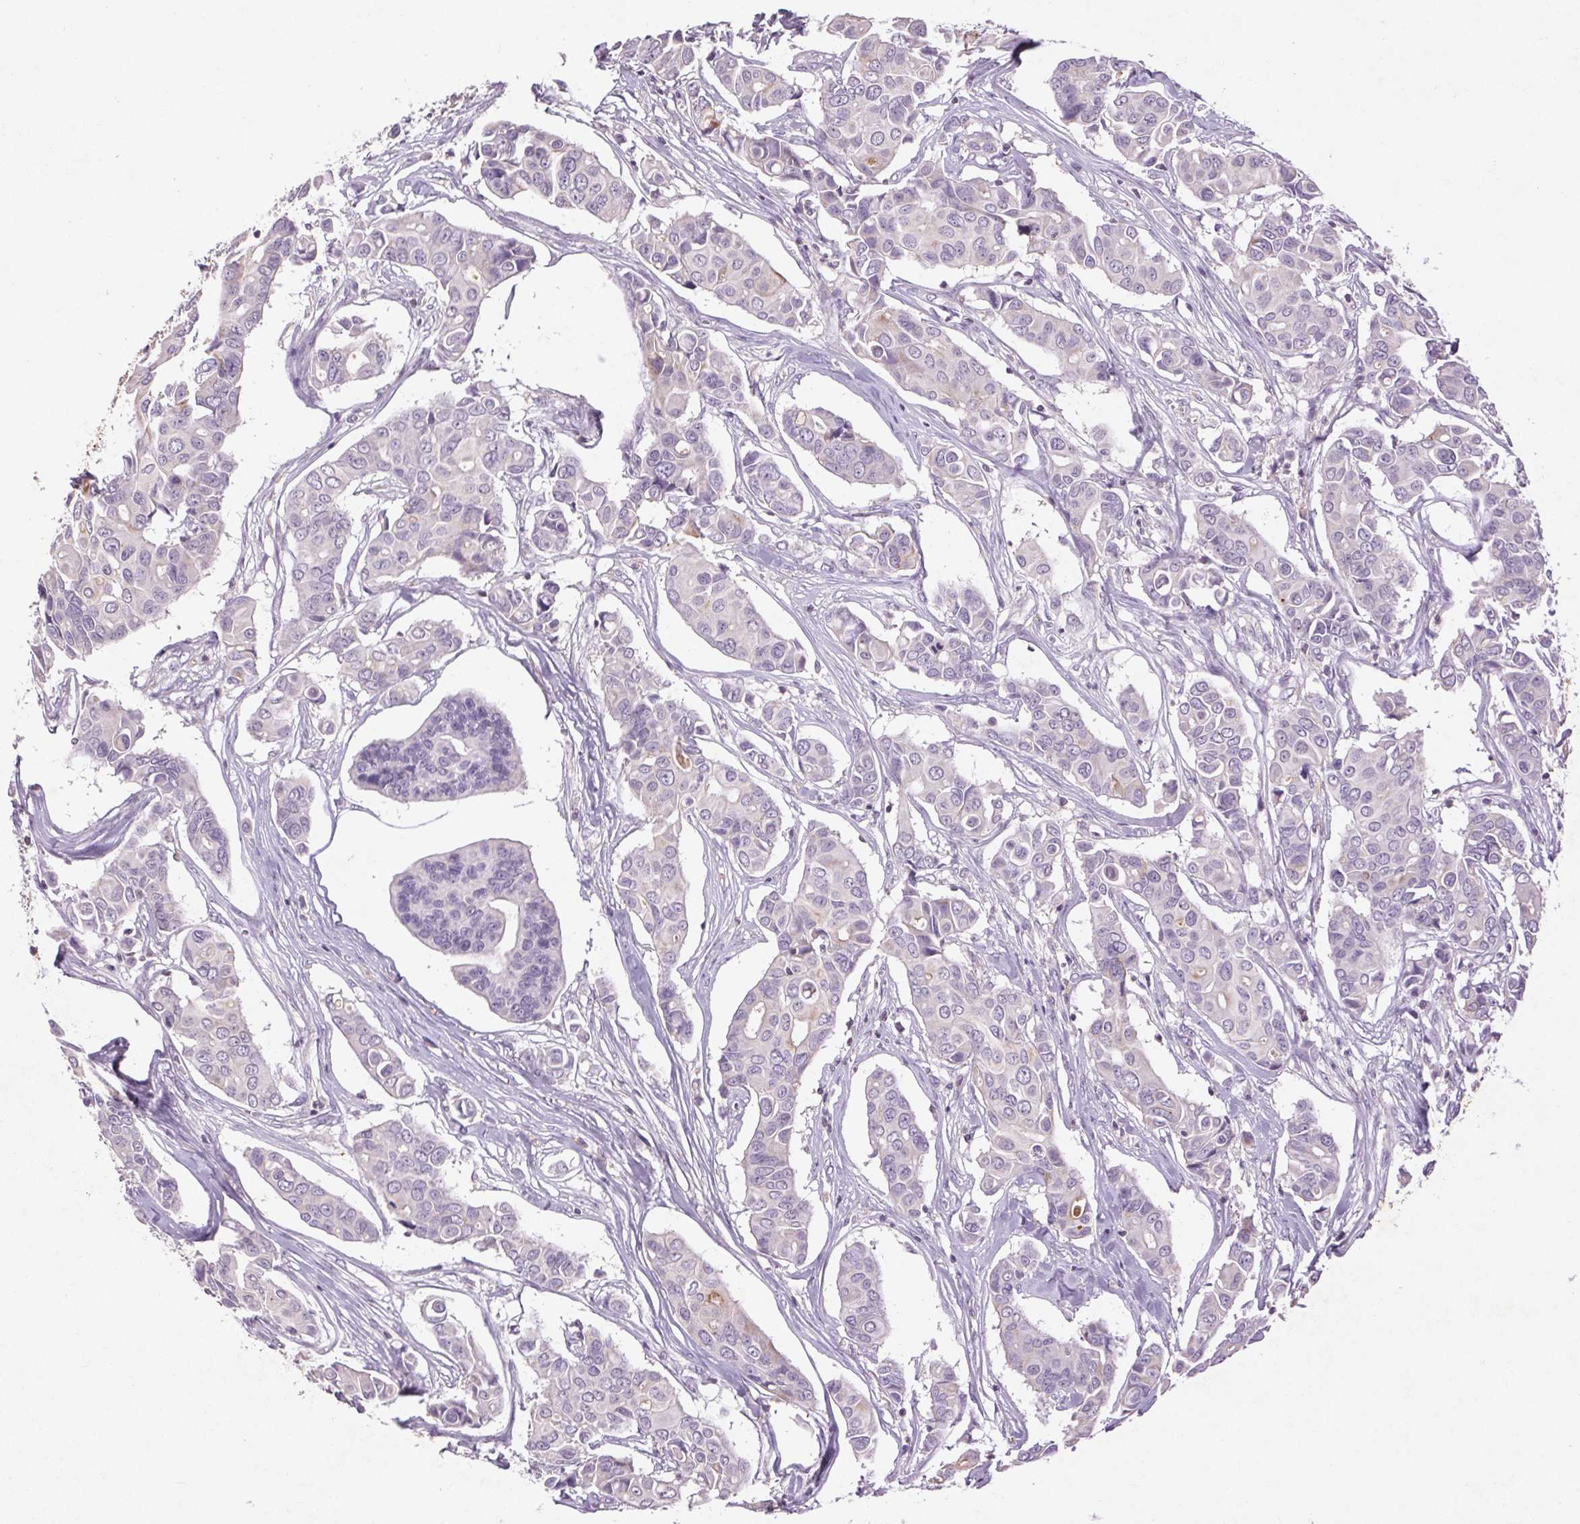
{"staining": {"intensity": "negative", "quantity": "none", "location": "none"}, "tissue": "breast cancer", "cell_type": "Tumor cells", "image_type": "cancer", "snomed": [{"axis": "morphology", "description": "Duct carcinoma"}, {"axis": "topography", "description": "Breast"}], "caption": "There is no significant positivity in tumor cells of breast cancer (invasive ductal carcinoma).", "gene": "FNDC7", "patient": {"sex": "female", "age": 54}}